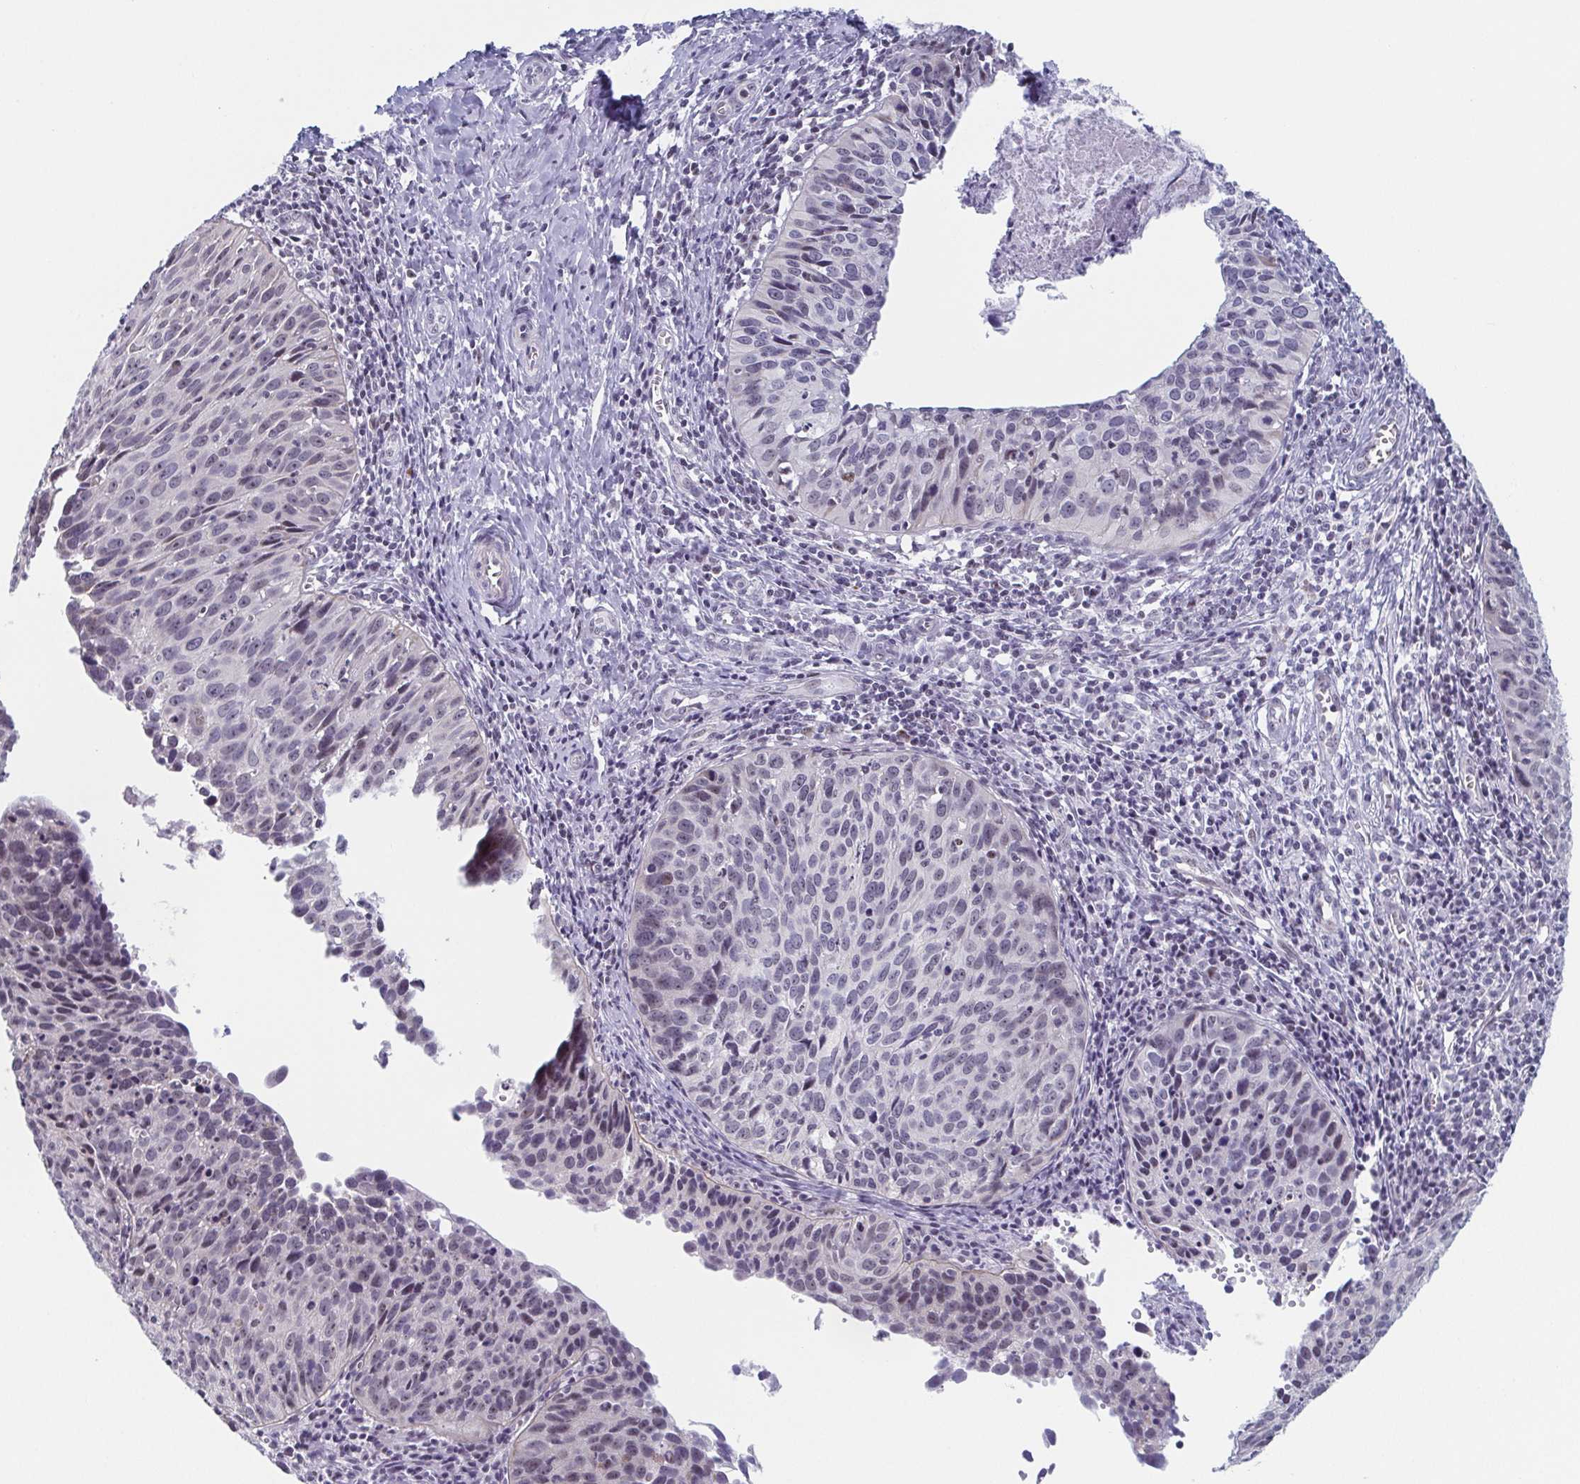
{"staining": {"intensity": "negative", "quantity": "none", "location": "none"}, "tissue": "cervical cancer", "cell_type": "Tumor cells", "image_type": "cancer", "snomed": [{"axis": "morphology", "description": "Squamous cell carcinoma, NOS"}, {"axis": "topography", "description": "Cervix"}], "caption": "This is an IHC histopathology image of human squamous cell carcinoma (cervical). There is no positivity in tumor cells.", "gene": "EXOSC7", "patient": {"sex": "female", "age": 31}}